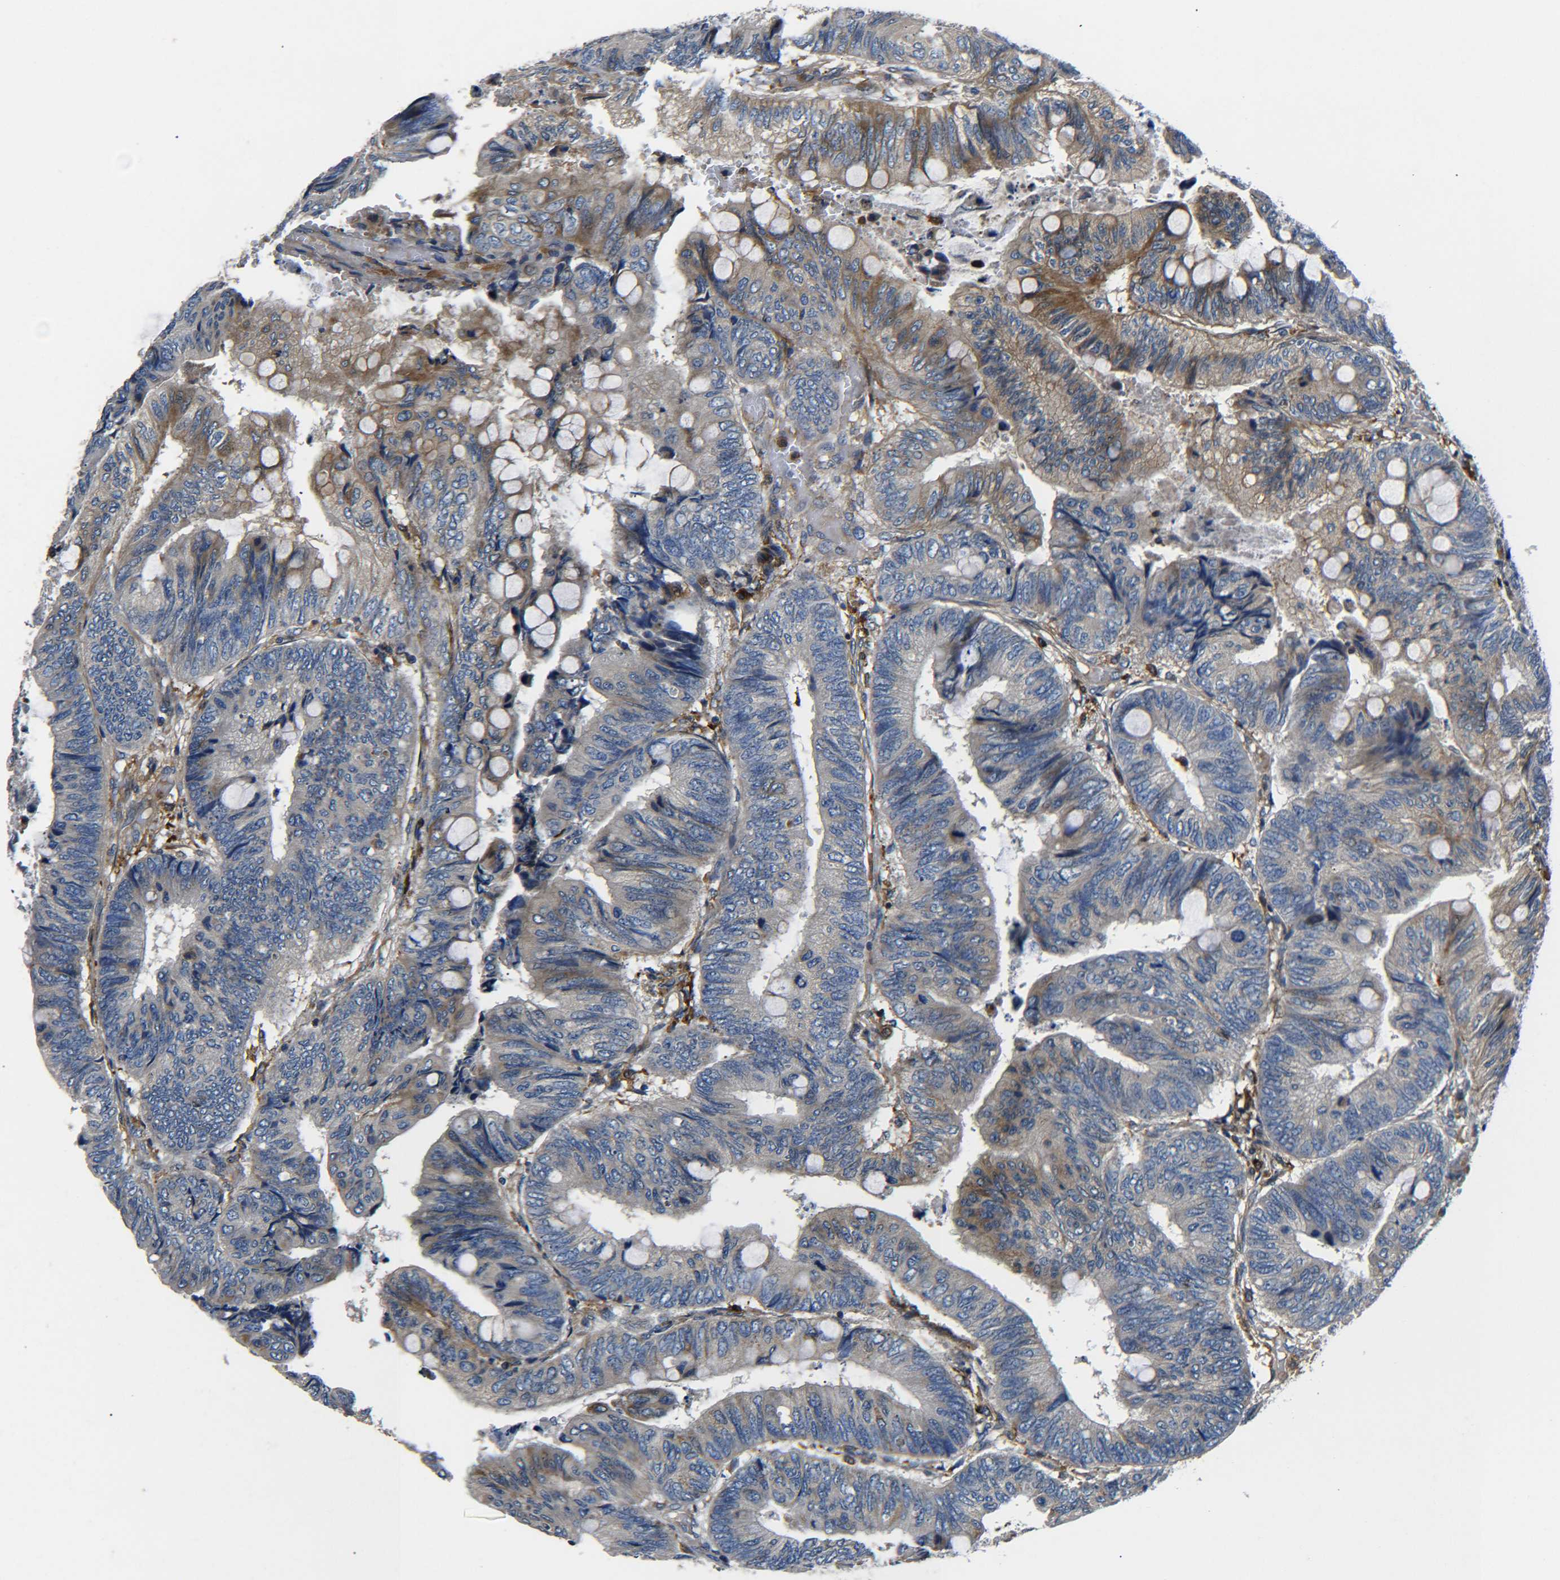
{"staining": {"intensity": "moderate", "quantity": "25%-75%", "location": "cytoplasmic/membranous"}, "tissue": "colorectal cancer", "cell_type": "Tumor cells", "image_type": "cancer", "snomed": [{"axis": "morphology", "description": "Normal tissue, NOS"}, {"axis": "morphology", "description": "Adenocarcinoma, NOS"}, {"axis": "topography", "description": "Rectum"}, {"axis": "topography", "description": "Peripheral nerve tissue"}], "caption": "Immunohistochemical staining of colorectal cancer (adenocarcinoma) demonstrates medium levels of moderate cytoplasmic/membranous staining in approximately 25%-75% of tumor cells.", "gene": "RAB1B", "patient": {"sex": "male", "age": 92}}